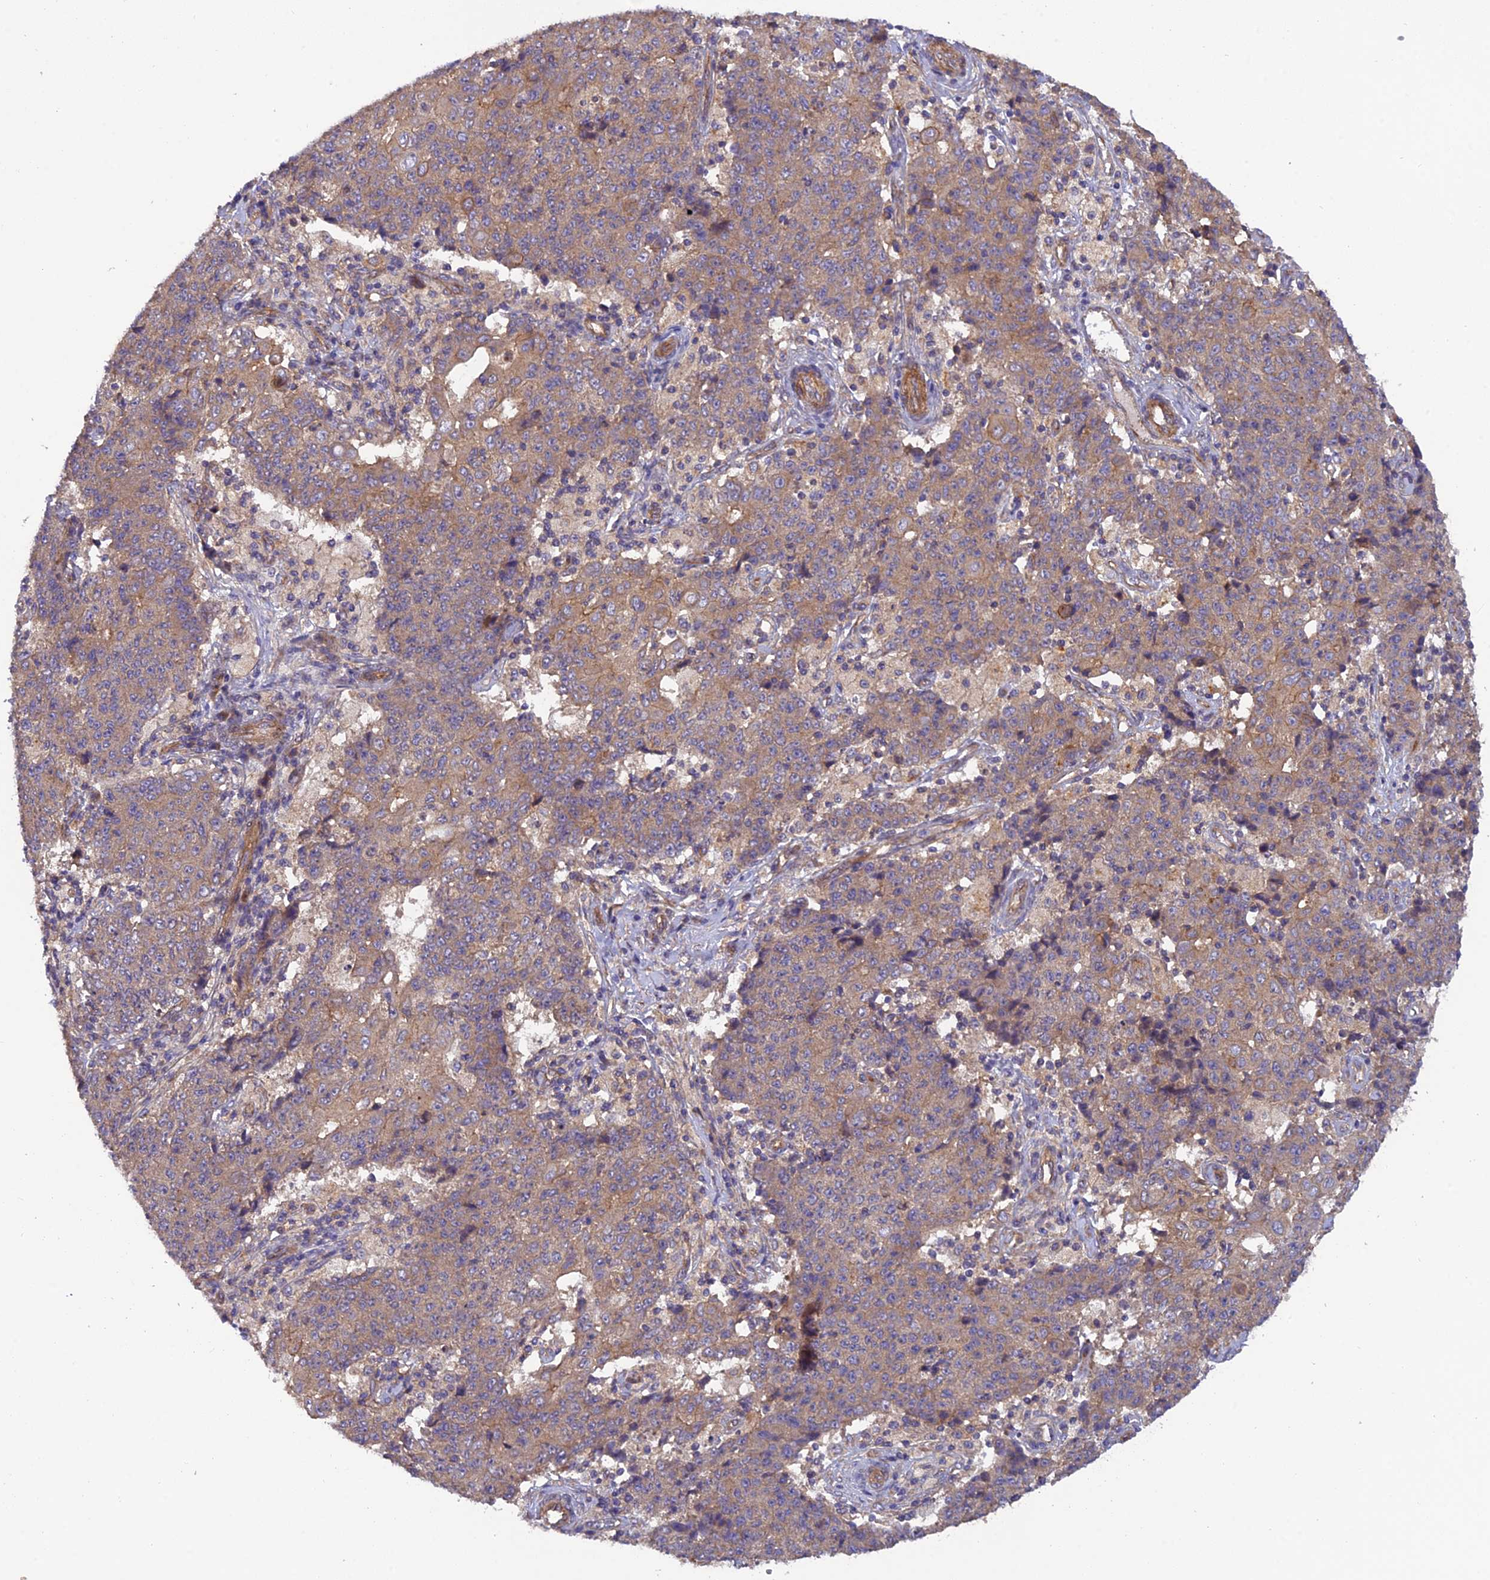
{"staining": {"intensity": "moderate", "quantity": ">75%", "location": "cytoplasmic/membranous"}, "tissue": "ovarian cancer", "cell_type": "Tumor cells", "image_type": "cancer", "snomed": [{"axis": "morphology", "description": "Carcinoma, endometroid"}, {"axis": "topography", "description": "Ovary"}], "caption": "Ovarian cancer (endometroid carcinoma) stained with a brown dye shows moderate cytoplasmic/membranous positive expression in approximately >75% of tumor cells.", "gene": "ADAMTS15", "patient": {"sex": "female", "age": 42}}